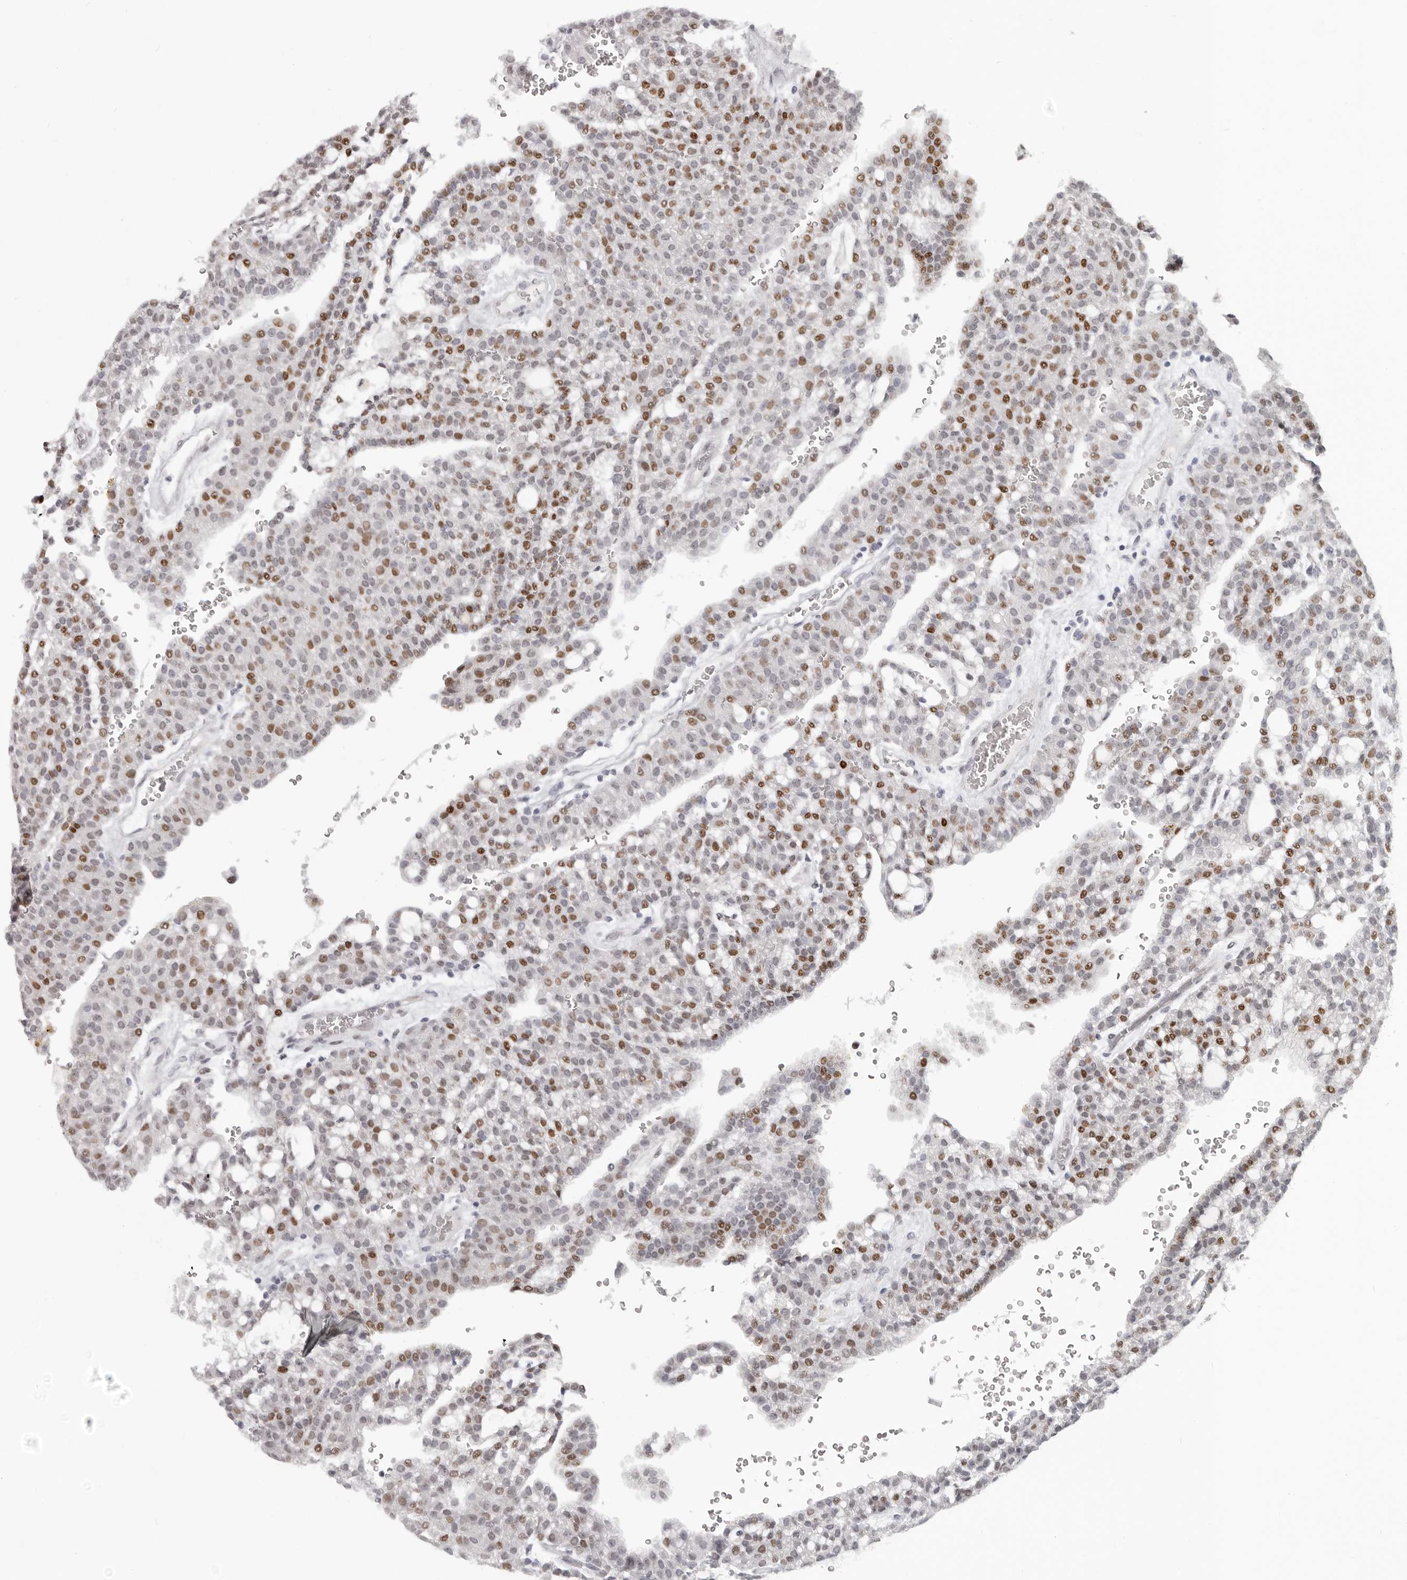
{"staining": {"intensity": "moderate", "quantity": "25%-75%", "location": "nuclear"}, "tissue": "renal cancer", "cell_type": "Tumor cells", "image_type": "cancer", "snomed": [{"axis": "morphology", "description": "Adenocarcinoma, NOS"}, {"axis": "topography", "description": "Kidney"}], "caption": "Moderate nuclear protein positivity is seen in about 25%-75% of tumor cells in renal cancer.", "gene": "SRP19", "patient": {"sex": "male", "age": 63}}